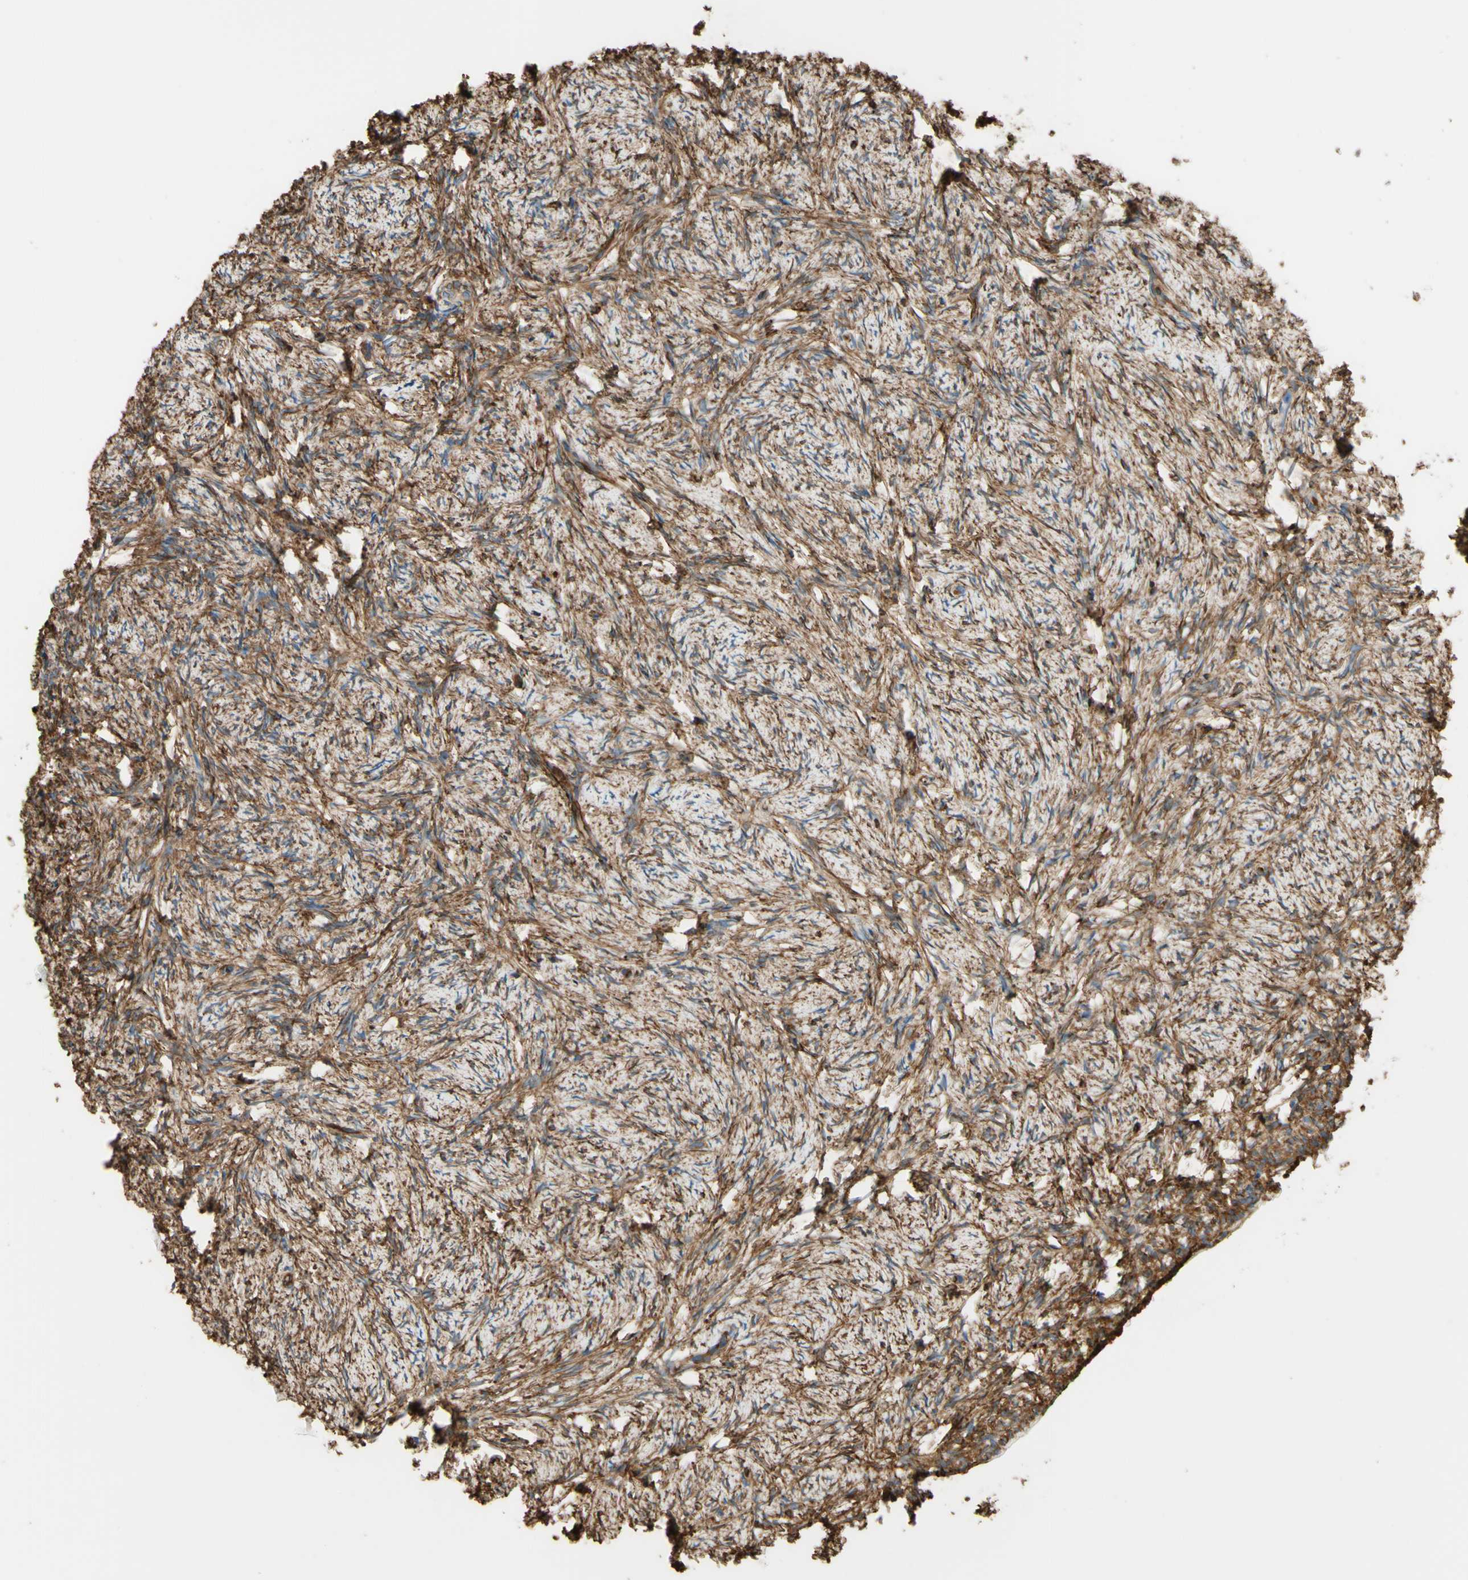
{"staining": {"intensity": "strong", "quantity": ">75%", "location": "cytoplasmic/membranous"}, "tissue": "ovary", "cell_type": "Ovarian stroma cells", "image_type": "normal", "snomed": [{"axis": "morphology", "description": "Normal tissue, NOS"}, {"axis": "topography", "description": "Ovary"}], "caption": "Immunohistochemical staining of unremarkable human ovary displays high levels of strong cytoplasmic/membranous staining in about >75% of ovarian stroma cells.", "gene": "DPYSL3", "patient": {"sex": "female", "age": 60}}